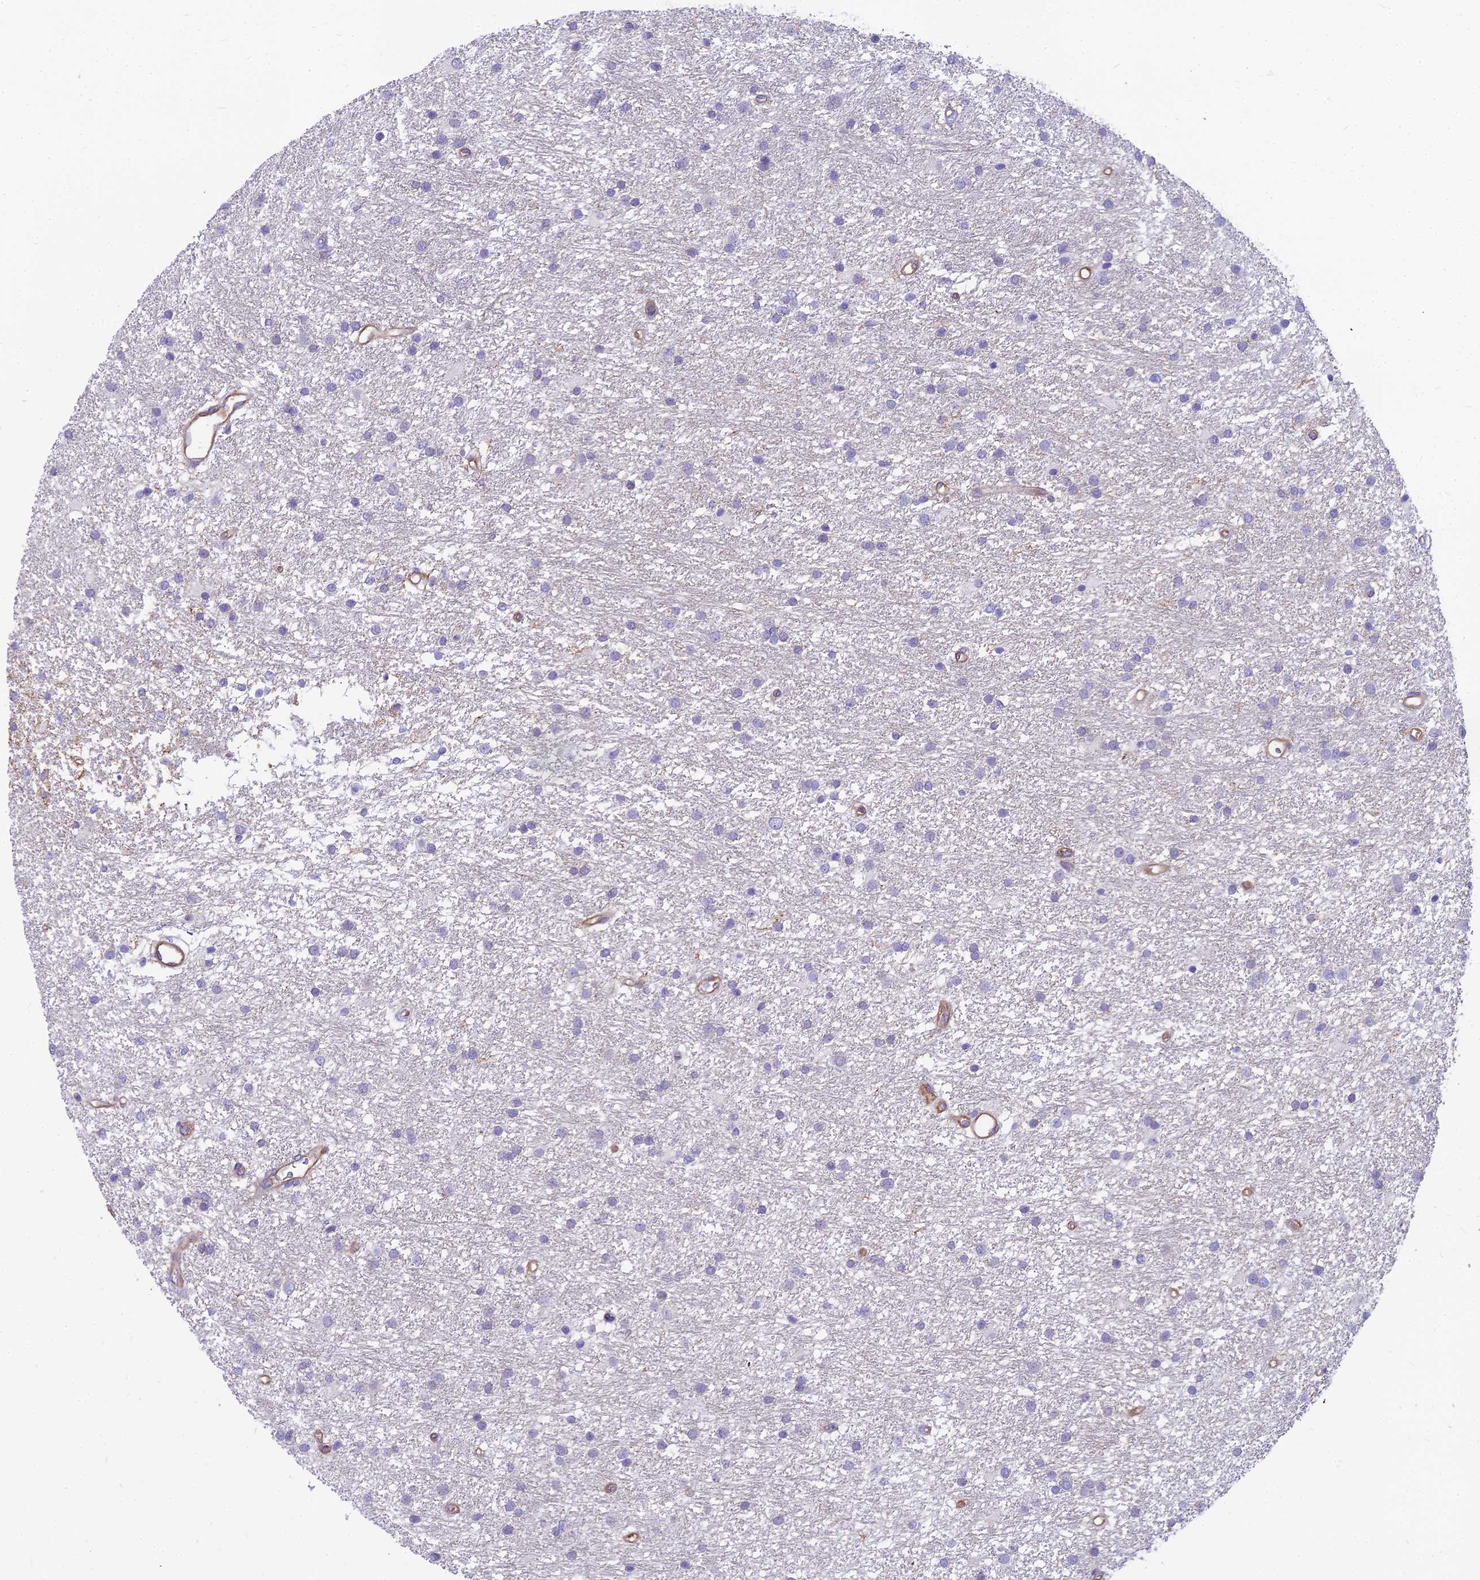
{"staining": {"intensity": "negative", "quantity": "none", "location": "none"}, "tissue": "glioma", "cell_type": "Tumor cells", "image_type": "cancer", "snomed": [{"axis": "morphology", "description": "Glioma, malignant, High grade"}, {"axis": "topography", "description": "Brain"}], "caption": "Tumor cells show no significant protein positivity in high-grade glioma (malignant).", "gene": "HLA-DOA", "patient": {"sex": "male", "age": 77}}